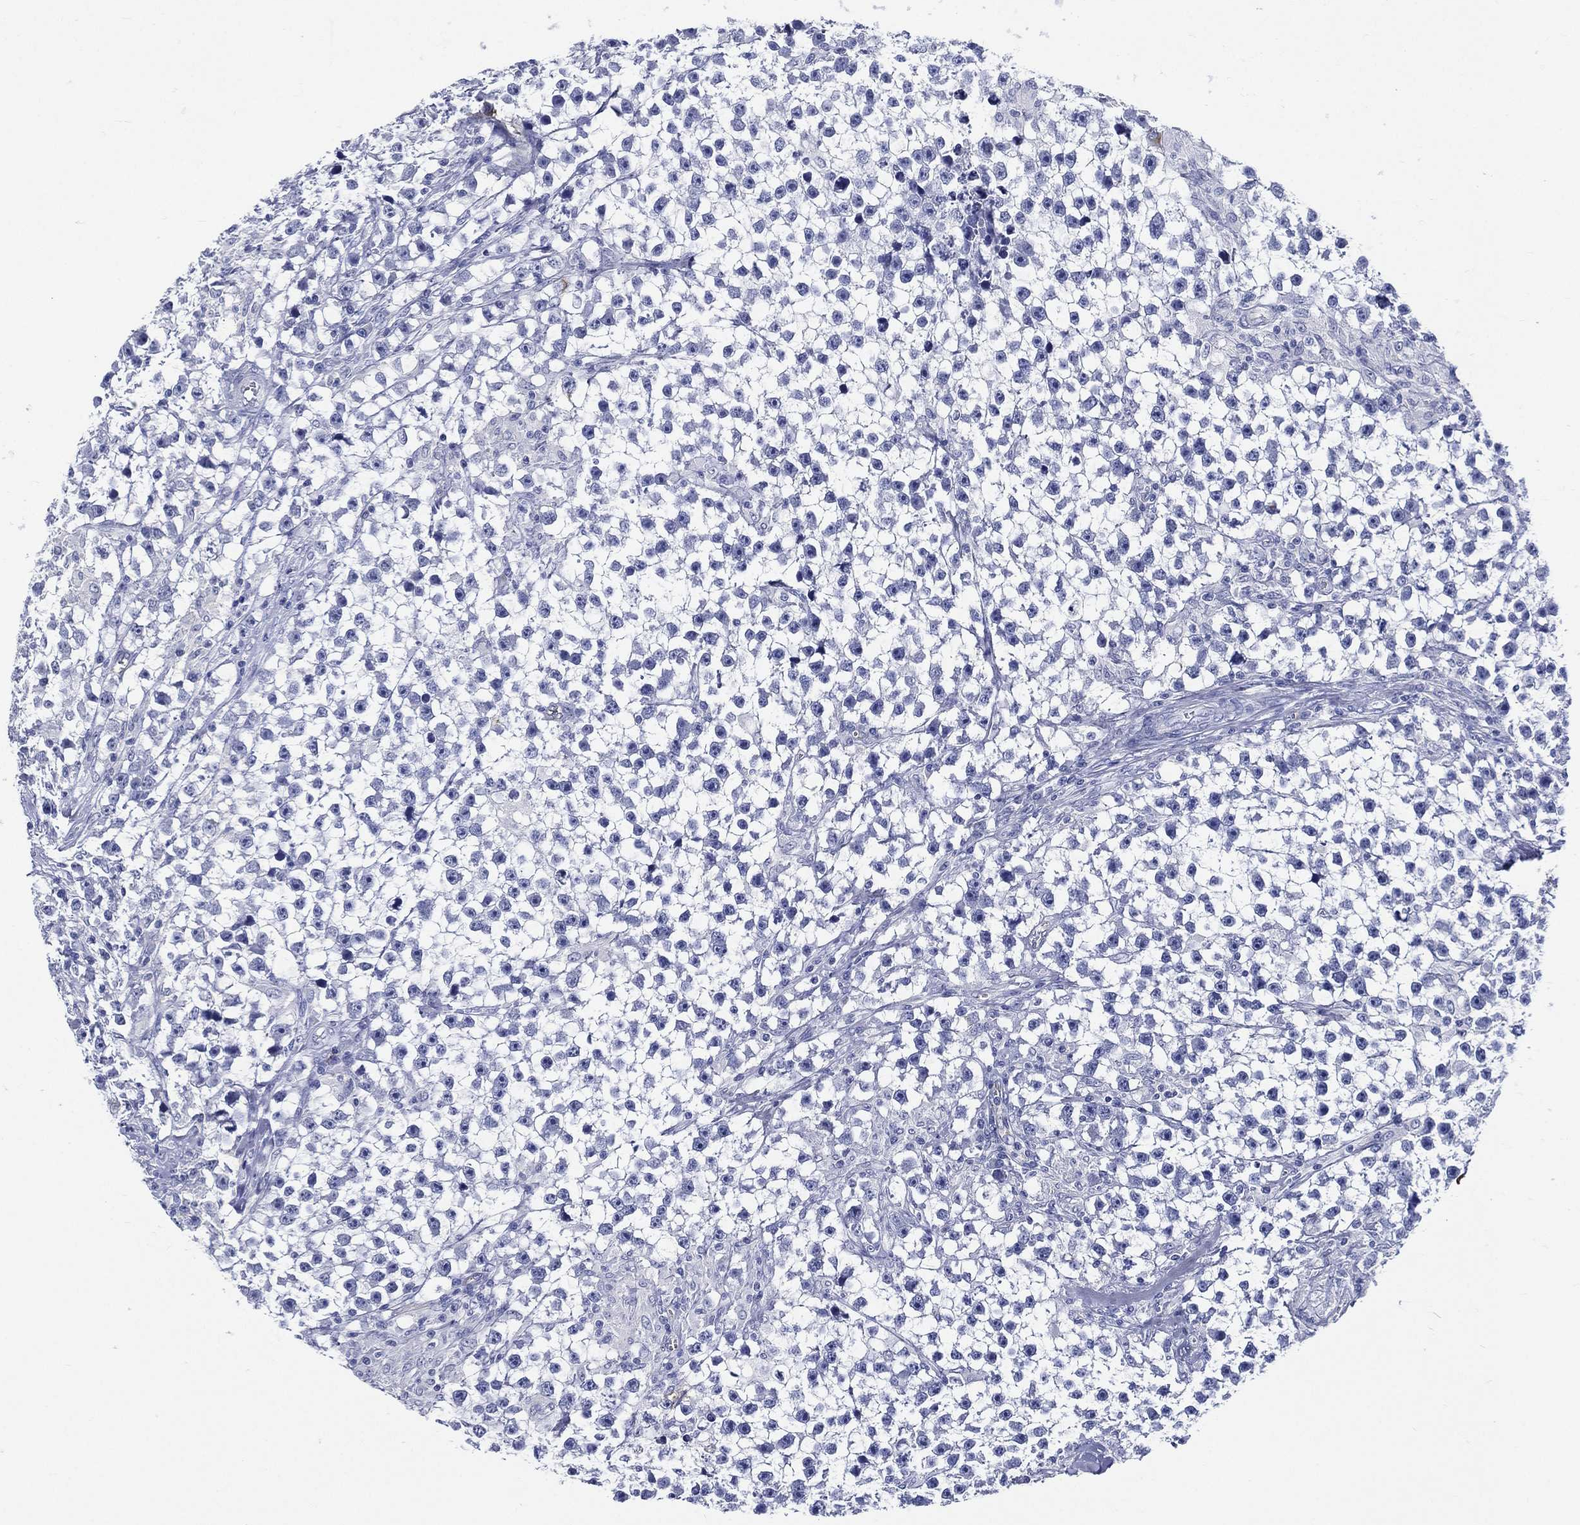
{"staining": {"intensity": "negative", "quantity": "none", "location": "none"}, "tissue": "testis cancer", "cell_type": "Tumor cells", "image_type": "cancer", "snomed": [{"axis": "morphology", "description": "Seminoma, NOS"}, {"axis": "topography", "description": "Testis"}], "caption": "An IHC micrograph of seminoma (testis) is shown. There is no staining in tumor cells of seminoma (testis). (DAB immunohistochemistry, high magnification).", "gene": "NEDD9", "patient": {"sex": "male", "age": 59}}